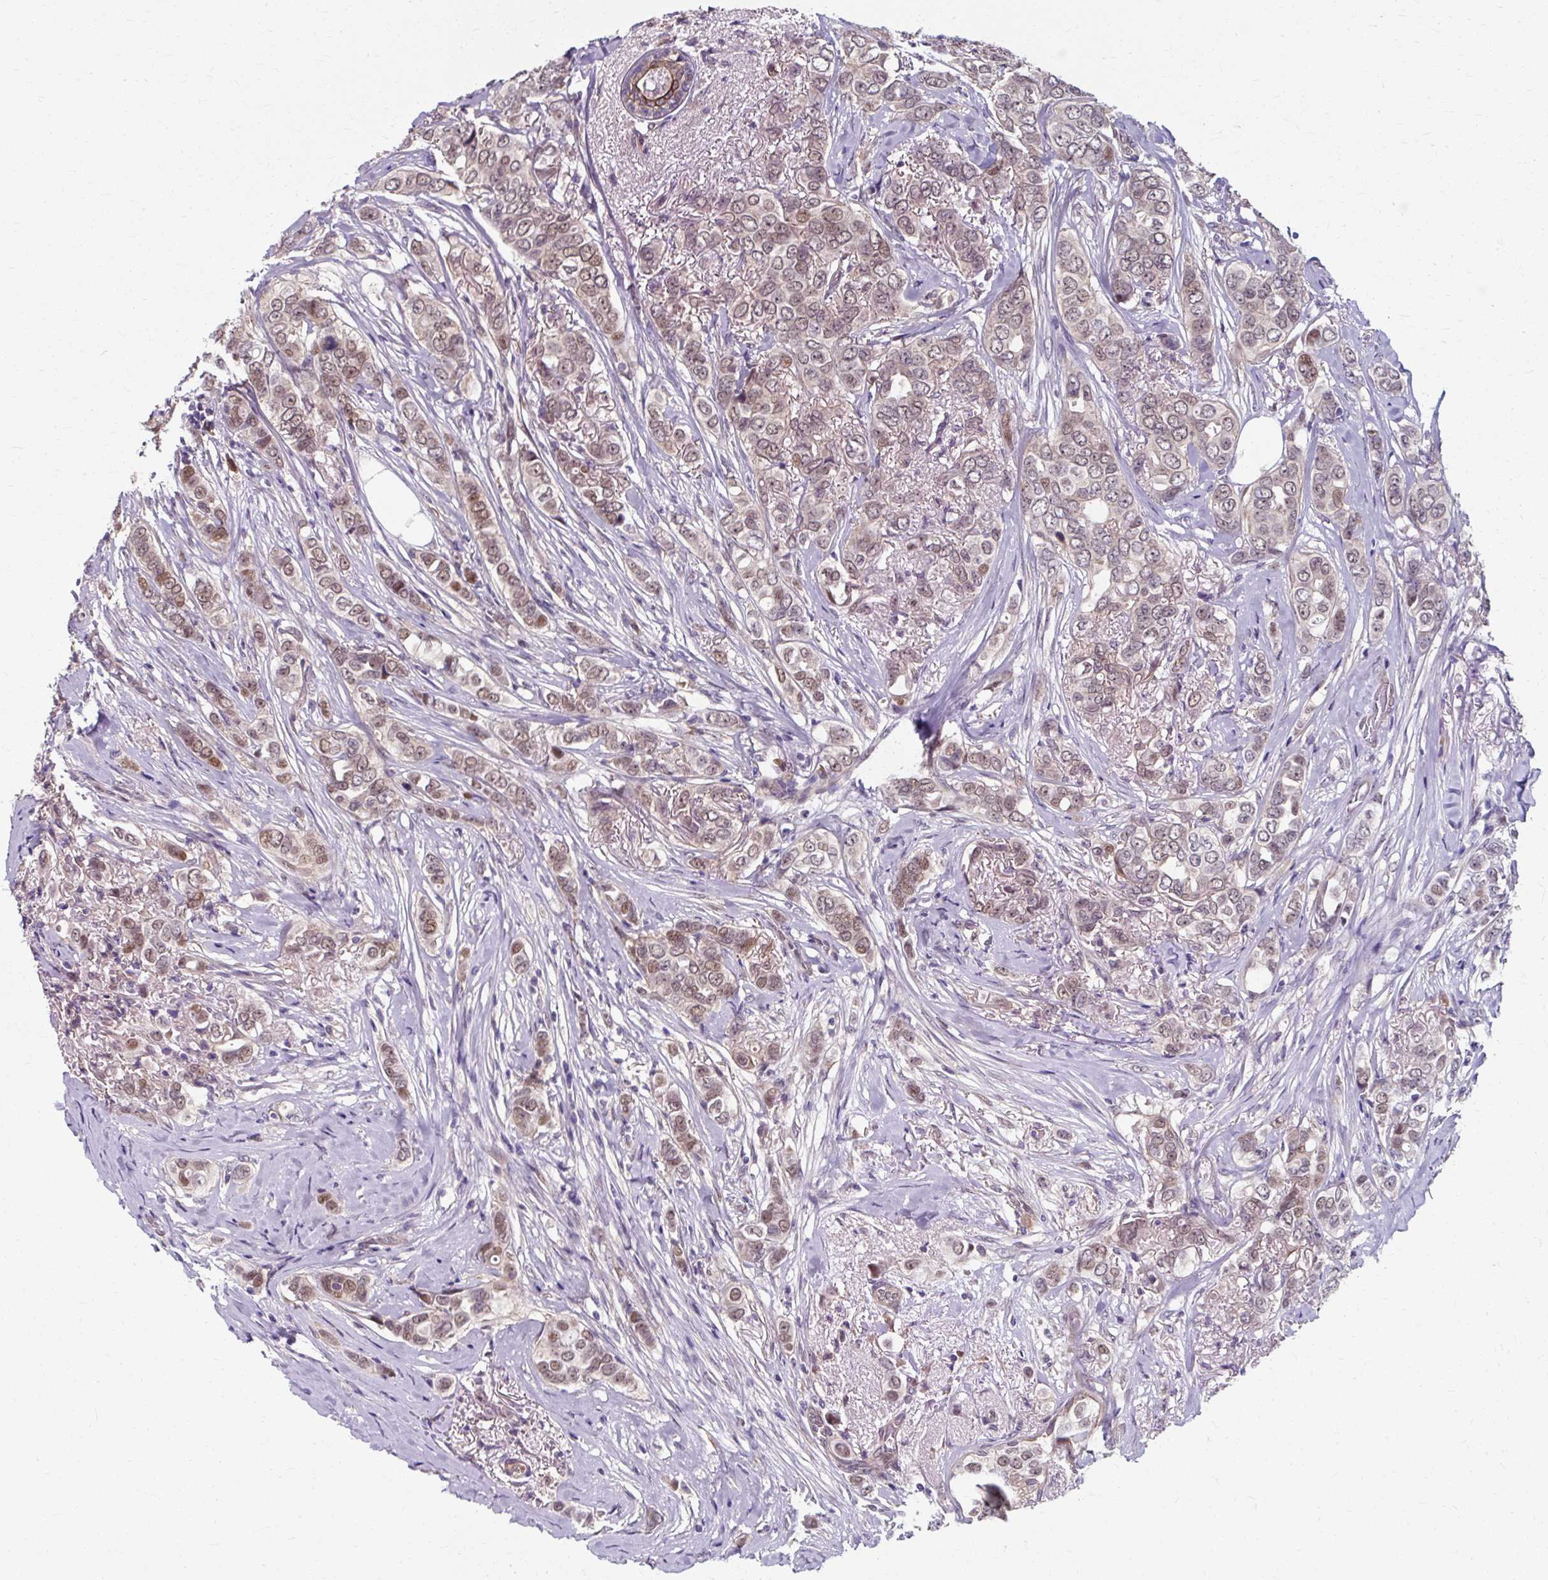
{"staining": {"intensity": "weak", "quantity": ">75%", "location": "cytoplasmic/membranous,nuclear"}, "tissue": "breast cancer", "cell_type": "Tumor cells", "image_type": "cancer", "snomed": [{"axis": "morphology", "description": "Lobular carcinoma"}, {"axis": "topography", "description": "Breast"}], "caption": "Immunohistochemistry image of neoplastic tissue: human breast lobular carcinoma stained using immunohistochemistry reveals low levels of weak protein expression localized specifically in the cytoplasmic/membranous and nuclear of tumor cells, appearing as a cytoplasmic/membranous and nuclear brown color.", "gene": "ZNF555", "patient": {"sex": "female", "age": 51}}